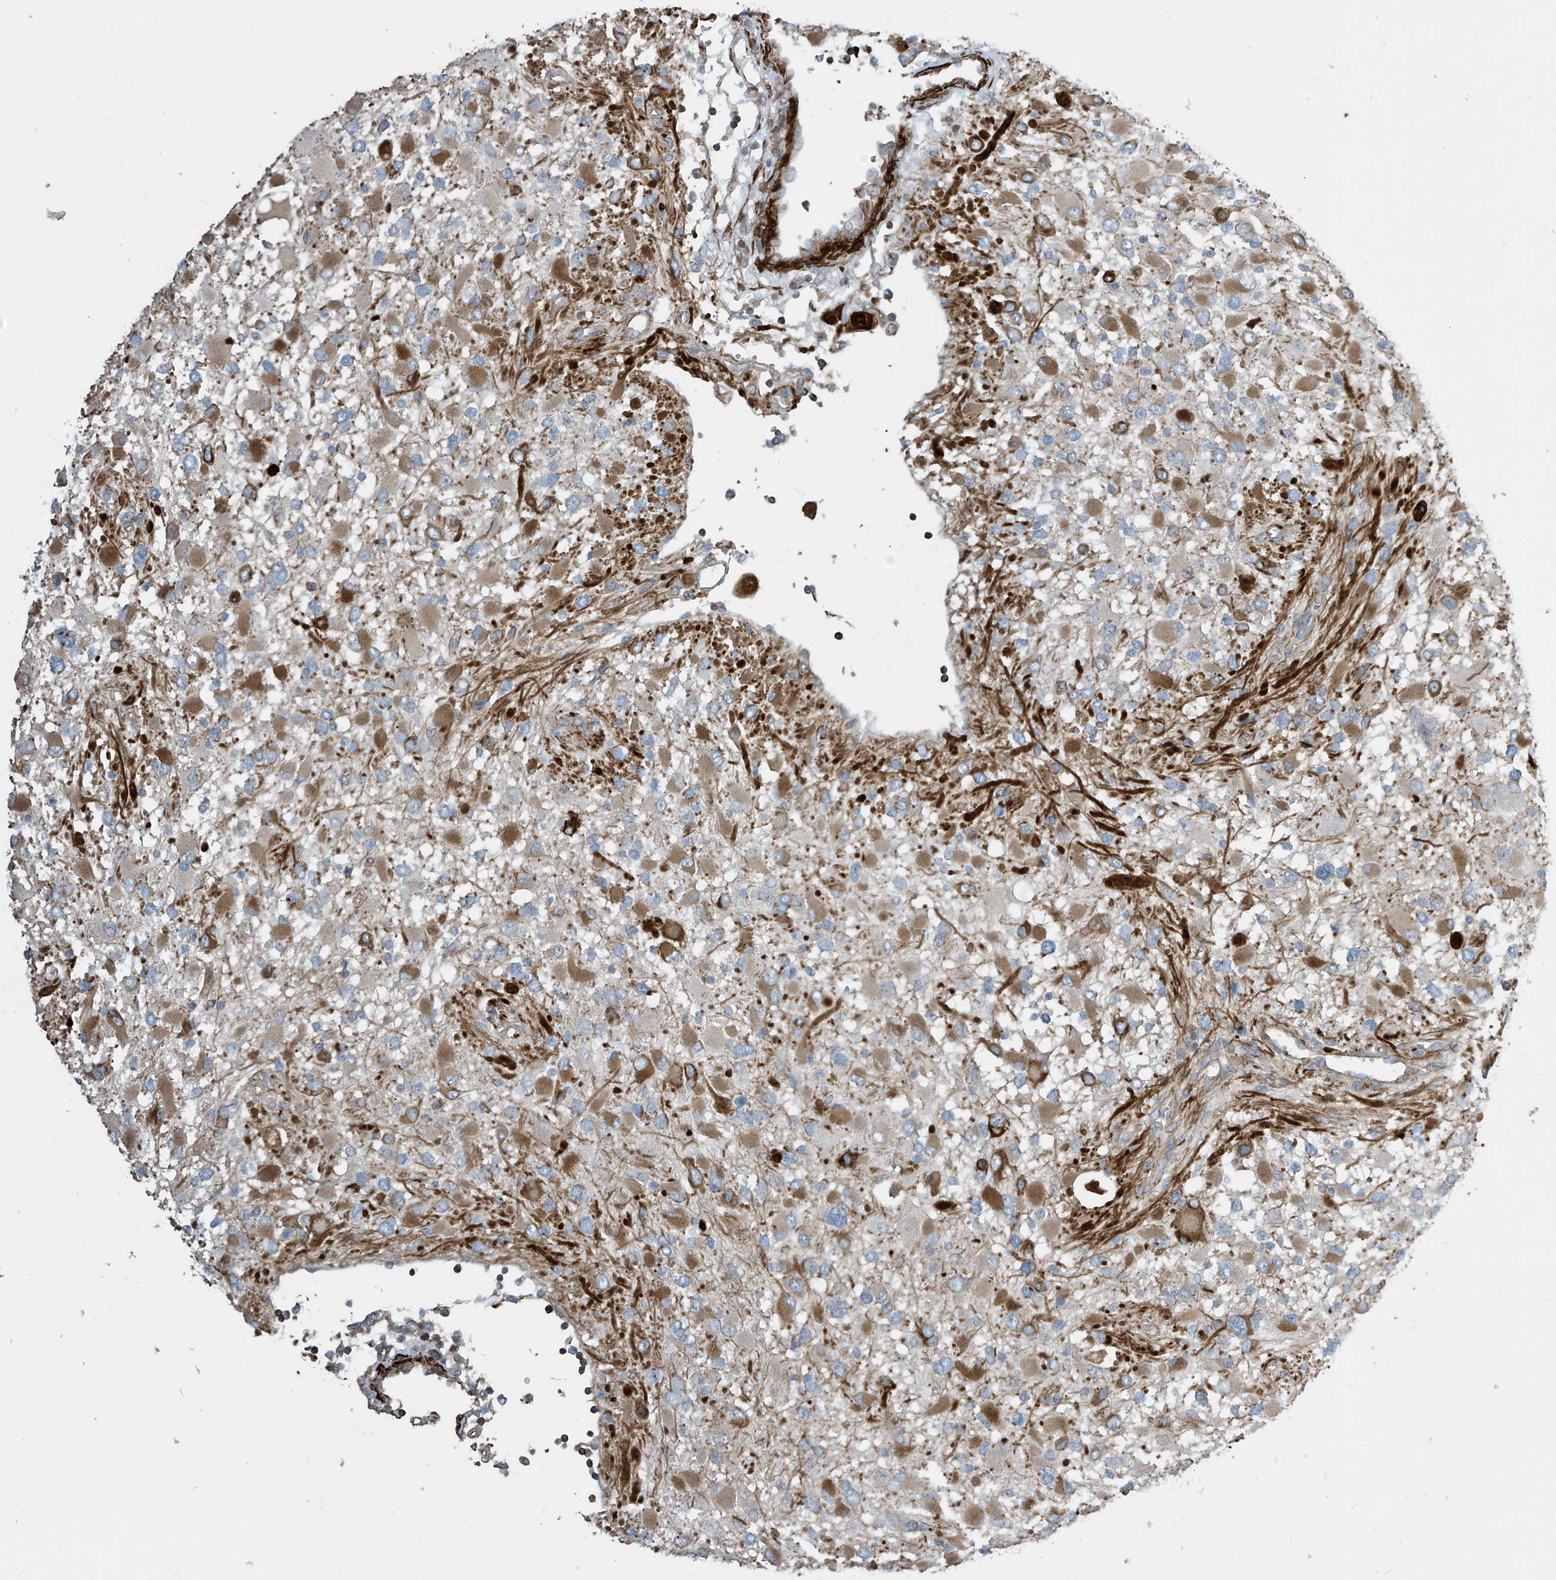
{"staining": {"intensity": "moderate", "quantity": "25%-75%", "location": "cytoplasmic/membranous"}, "tissue": "glioma", "cell_type": "Tumor cells", "image_type": "cancer", "snomed": [{"axis": "morphology", "description": "Glioma, malignant, High grade"}, {"axis": "topography", "description": "Brain"}], "caption": "The histopathology image shows a brown stain indicating the presence of a protein in the cytoplasmic/membranous of tumor cells in glioma. Immunohistochemistry (ihc) stains the protein in brown and the nuclei are stained blue.", "gene": "SH3BGRL3", "patient": {"sex": "male", "age": 53}}